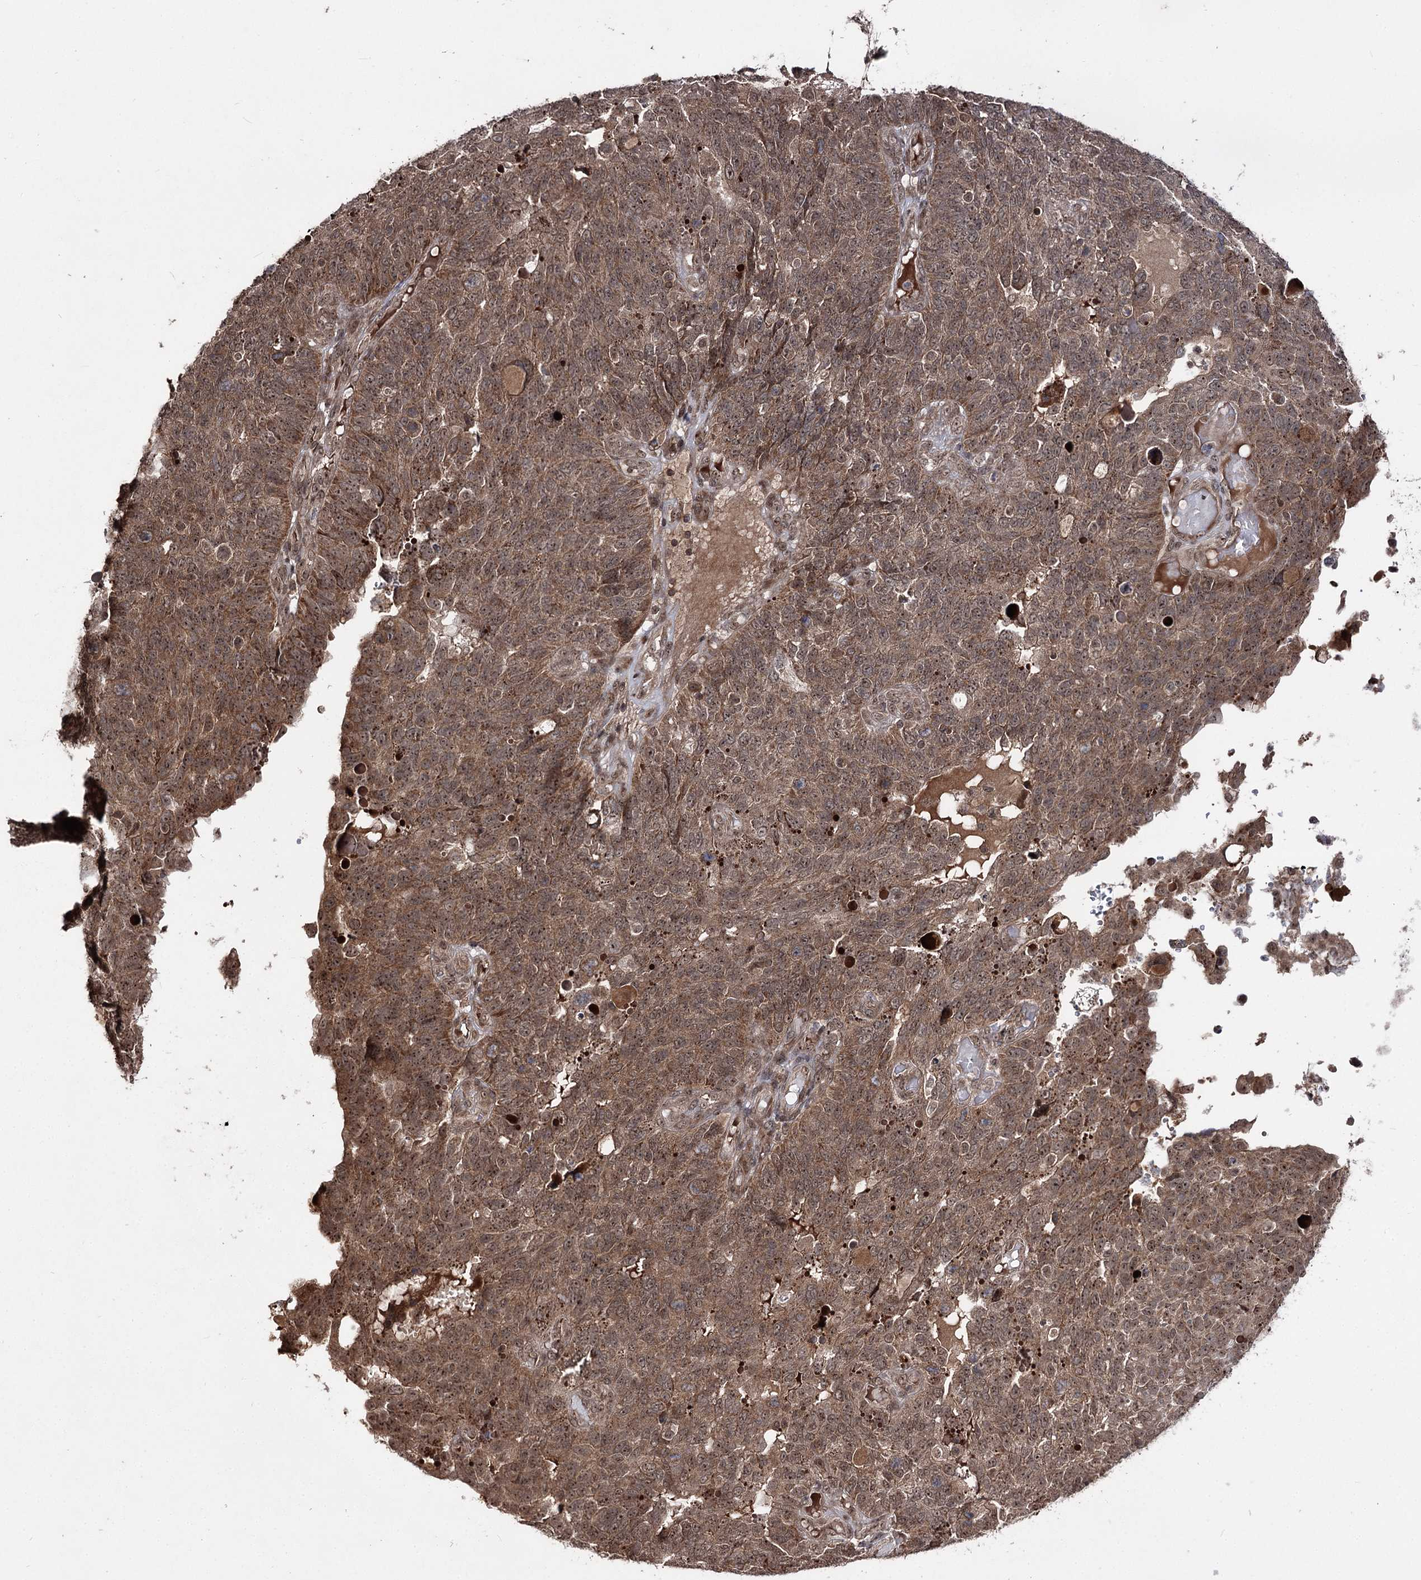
{"staining": {"intensity": "moderate", "quantity": ">75%", "location": "cytoplasmic/membranous,nuclear"}, "tissue": "endometrial cancer", "cell_type": "Tumor cells", "image_type": "cancer", "snomed": [{"axis": "morphology", "description": "Adenocarcinoma, NOS"}, {"axis": "topography", "description": "Endometrium"}], "caption": "The image reveals immunohistochemical staining of adenocarcinoma (endometrial). There is moderate cytoplasmic/membranous and nuclear staining is appreciated in approximately >75% of tumor cells.", "gene": "FAM53B", "patient": {"sex": "female", "age": 66}}